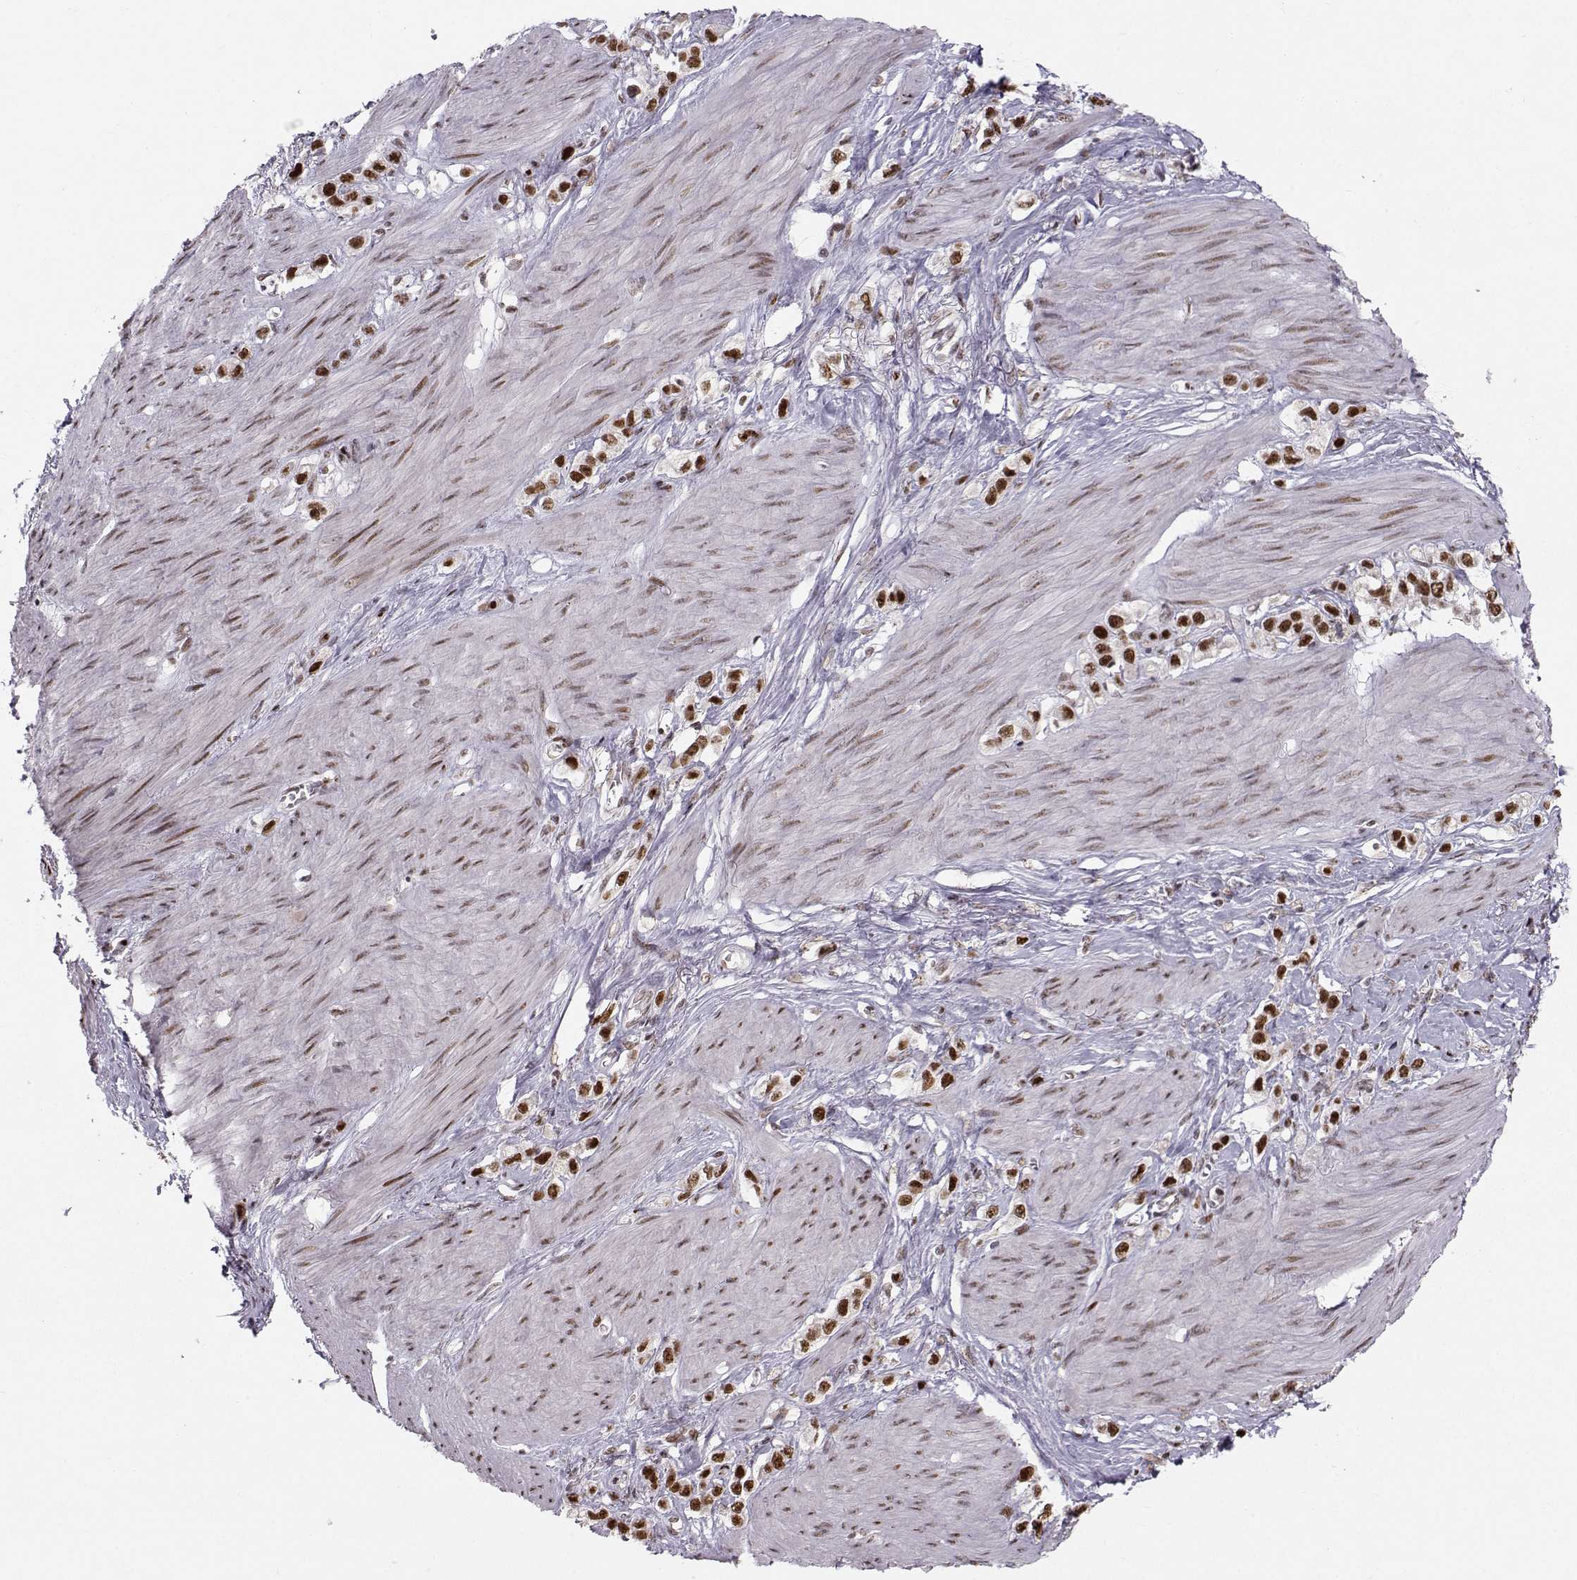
{"staining": {"intensity": "strong", "quantity": ">75%", "location": "nuclear"}, "tissue": "stomach cancer", "cell_type": "Tumor cells", "image_type": "cancer", "snomed": [{"axis": "morphology", "description": "Normal tissue, NOS"}, {"axis": "morphology", "description": "Adenocarcinoma, NOS"}, {"axis": "morphology", "description": "Adenocarcinoma, High grade"}, {"axis": "topography", "description": "Stomach, upper"}, {"axis": "topography", "description": "Stomach"}], "caption": "An immunohistochemistry (IHC) micrograph of neoplastic tissue is shown. Protein staining in brown labels strong nuclear positivity in adenocarcinoma (high-grade) (stomach) within tumor cells.", "gene": "SNAPC2", "patient": {"sex": "female", "age": 65}}